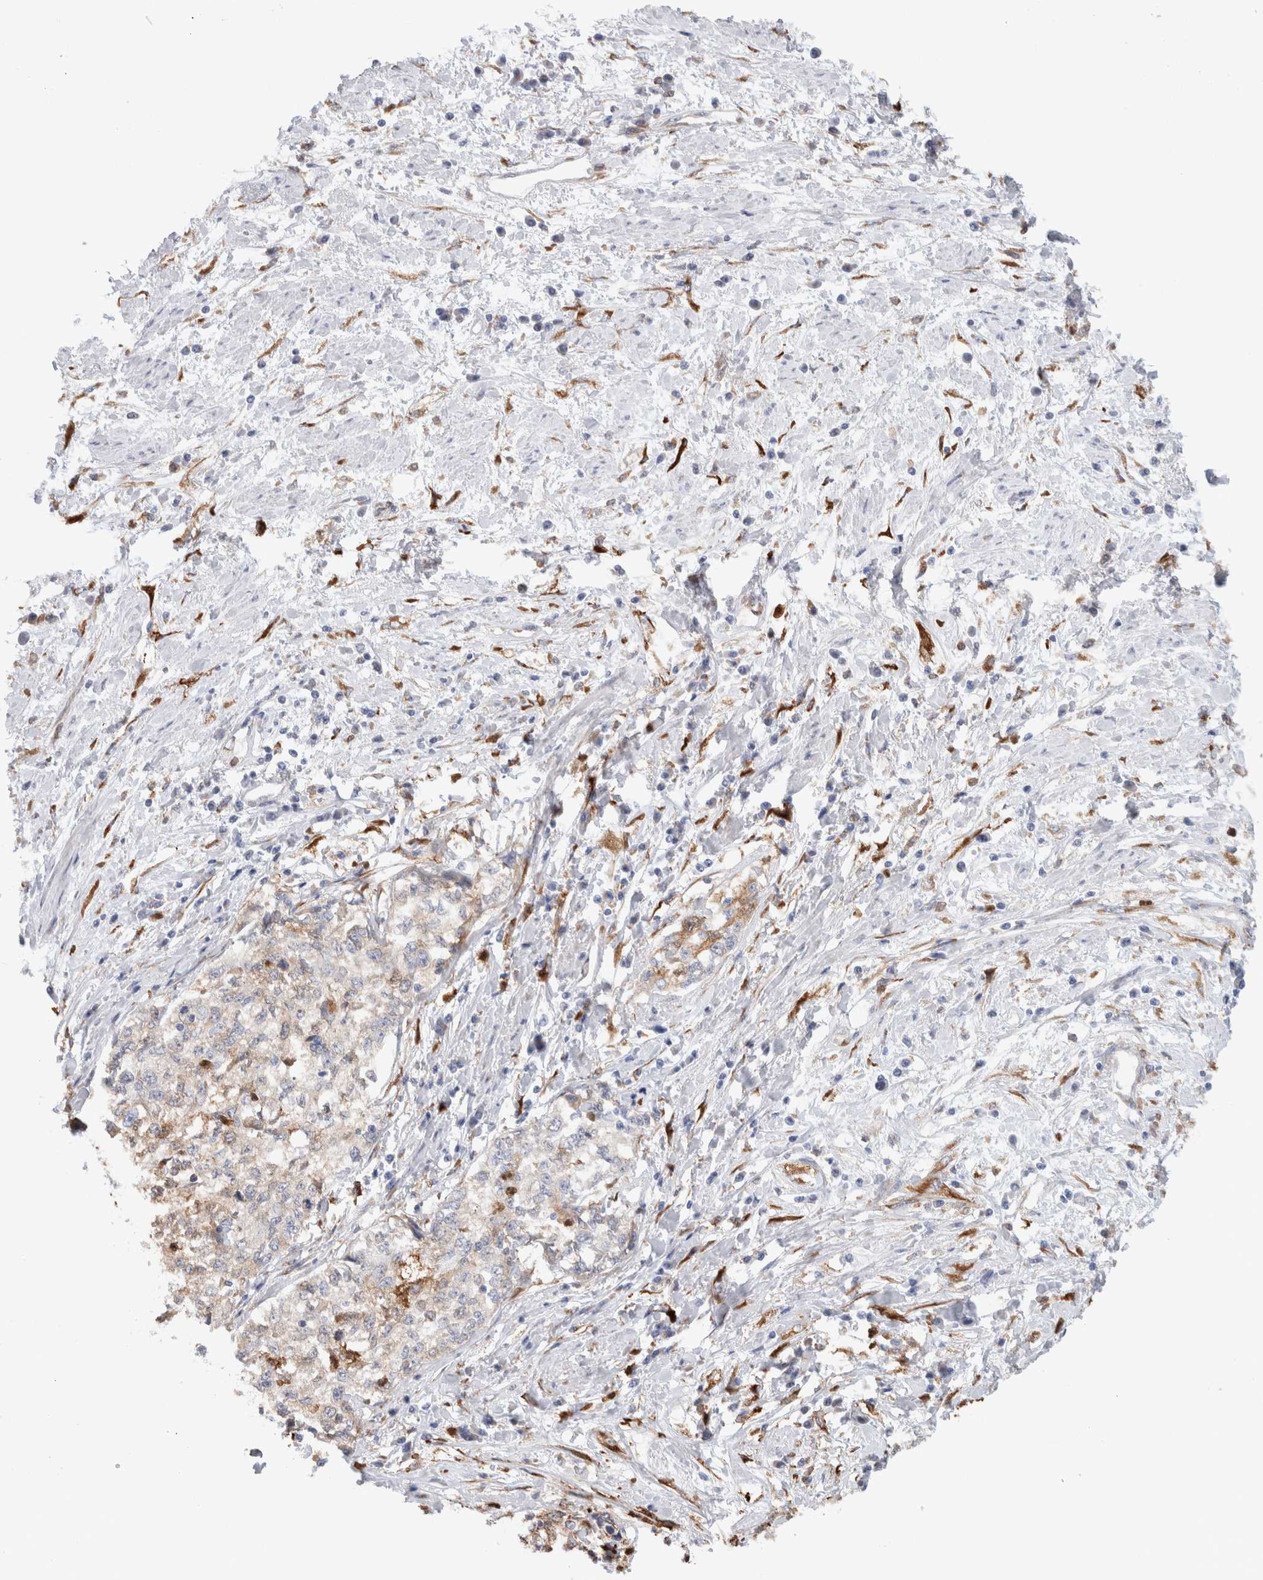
{"staining": {"intensity": "weak", "quantity": "<25%", "location": "cytoplasmic/membranous"}, "tissue": "cervical cancer", "cell_type": "Tumor cells", "image_type": "cancer", "snomed": [{"axis": "morphology", "description": "Squamous cell carcinoma, NOS"}, {"axis": "topography", "description": "Cervix"}], "caption": "Immunohistochemical staining of cervical cancer (squamous cell carcinoma) reveals no significant staining in tumor cells.", "gene": "P4HA1", "patient": {"sex": "female", "age": 57}}